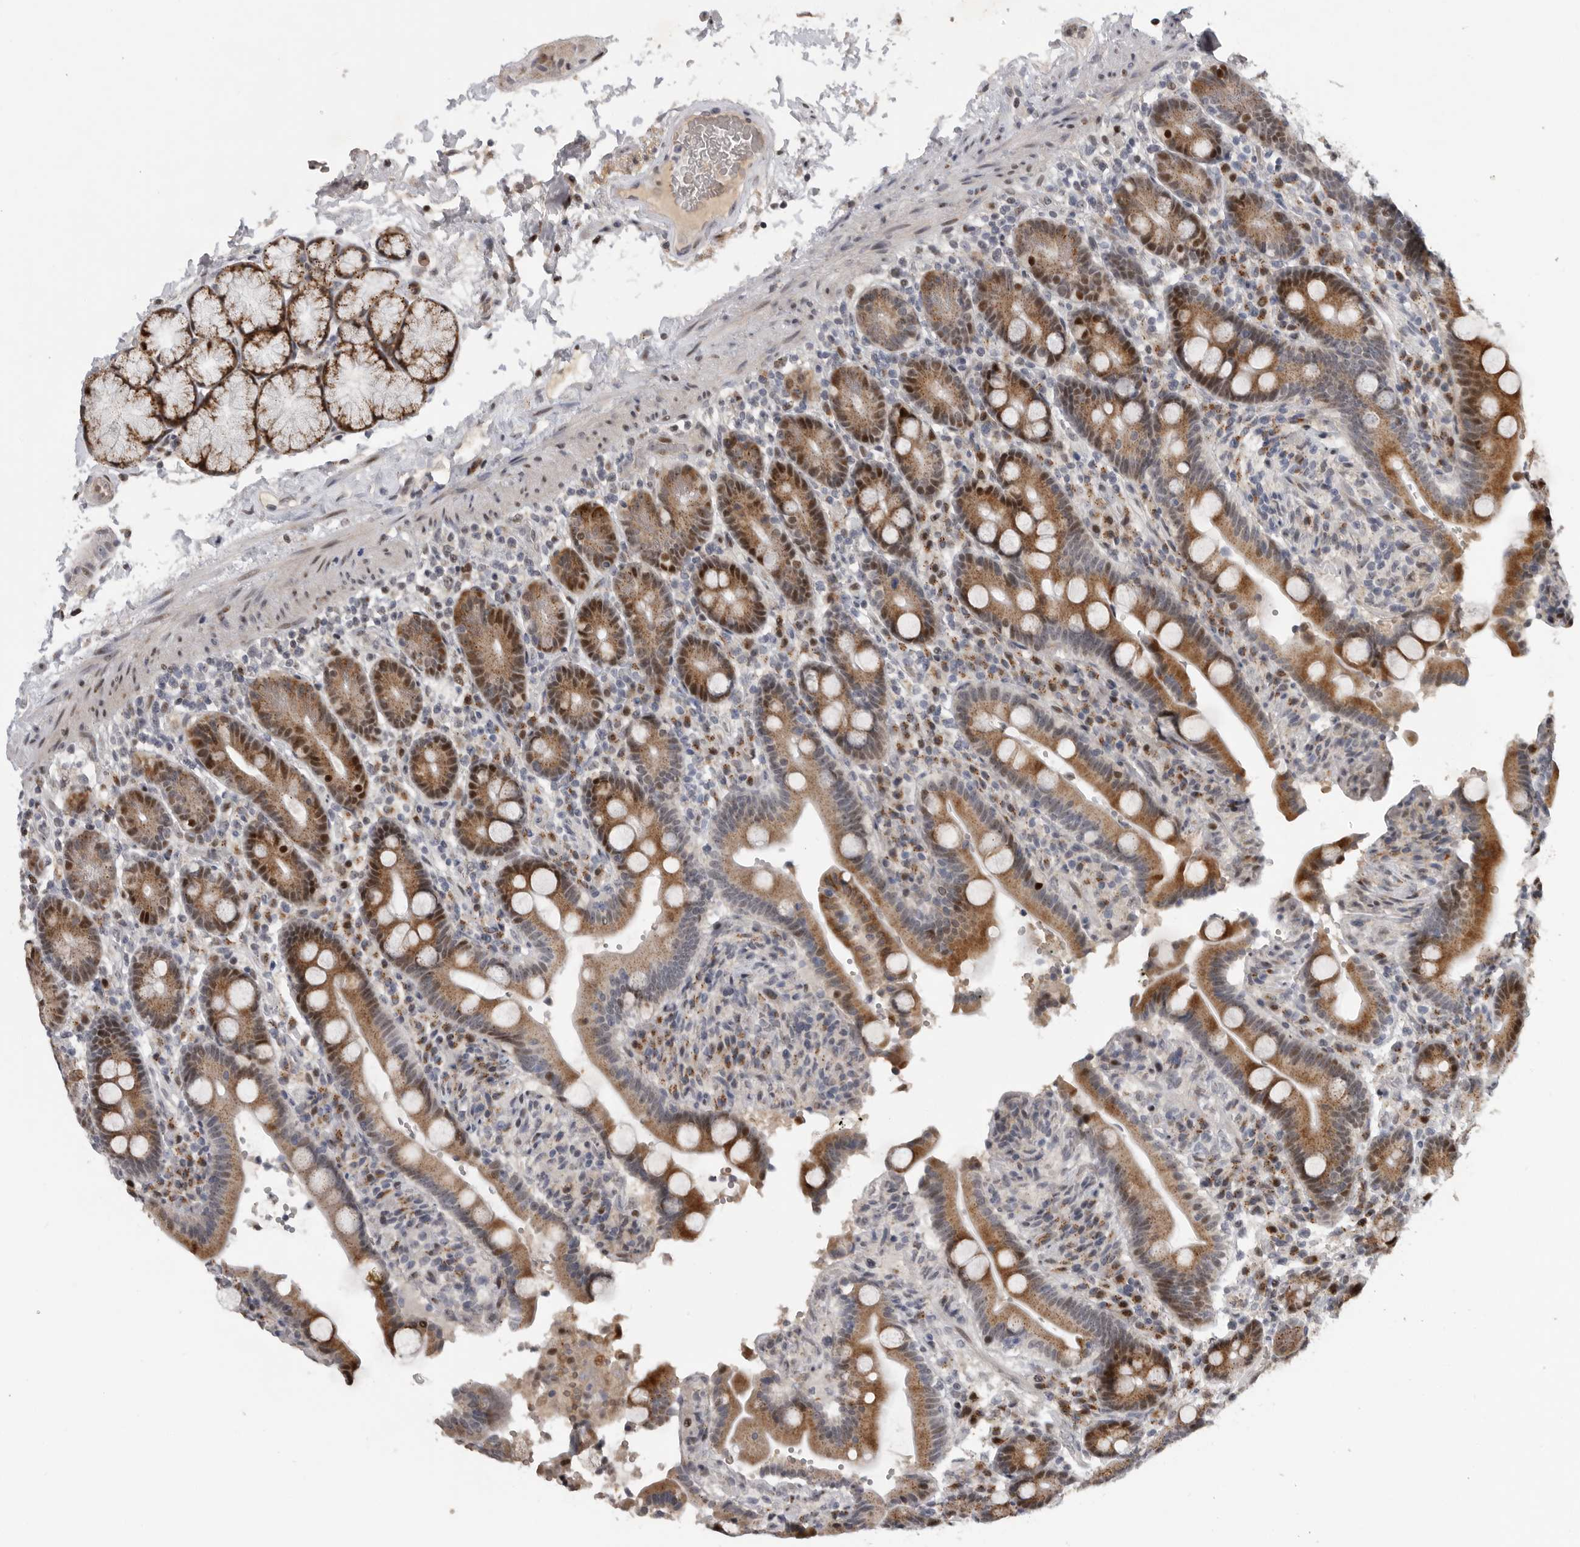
{"staining": {"intensity": "strong", "quantity": "25%-75%", "location": "cytoplasmic/membranous,nuclear"}, "tissue": "duodenum", "cell_type": "Glandular cells", "image_type": "normal", "snomed": [{"axis": "morphology", "description": "Normal tissue, NOS"}, {"axis": "topography", "description": "Small intestine, NOS"}], "caption": "About 25%-75% of glandular cells in benign duodenum reveal strong cytoplasmic/membranous,nuclear protein positivity as visualized by brown immunohistochemical staining.", "gene": "PCMTD1", "patient": {"sex": "female", "age": 71}}